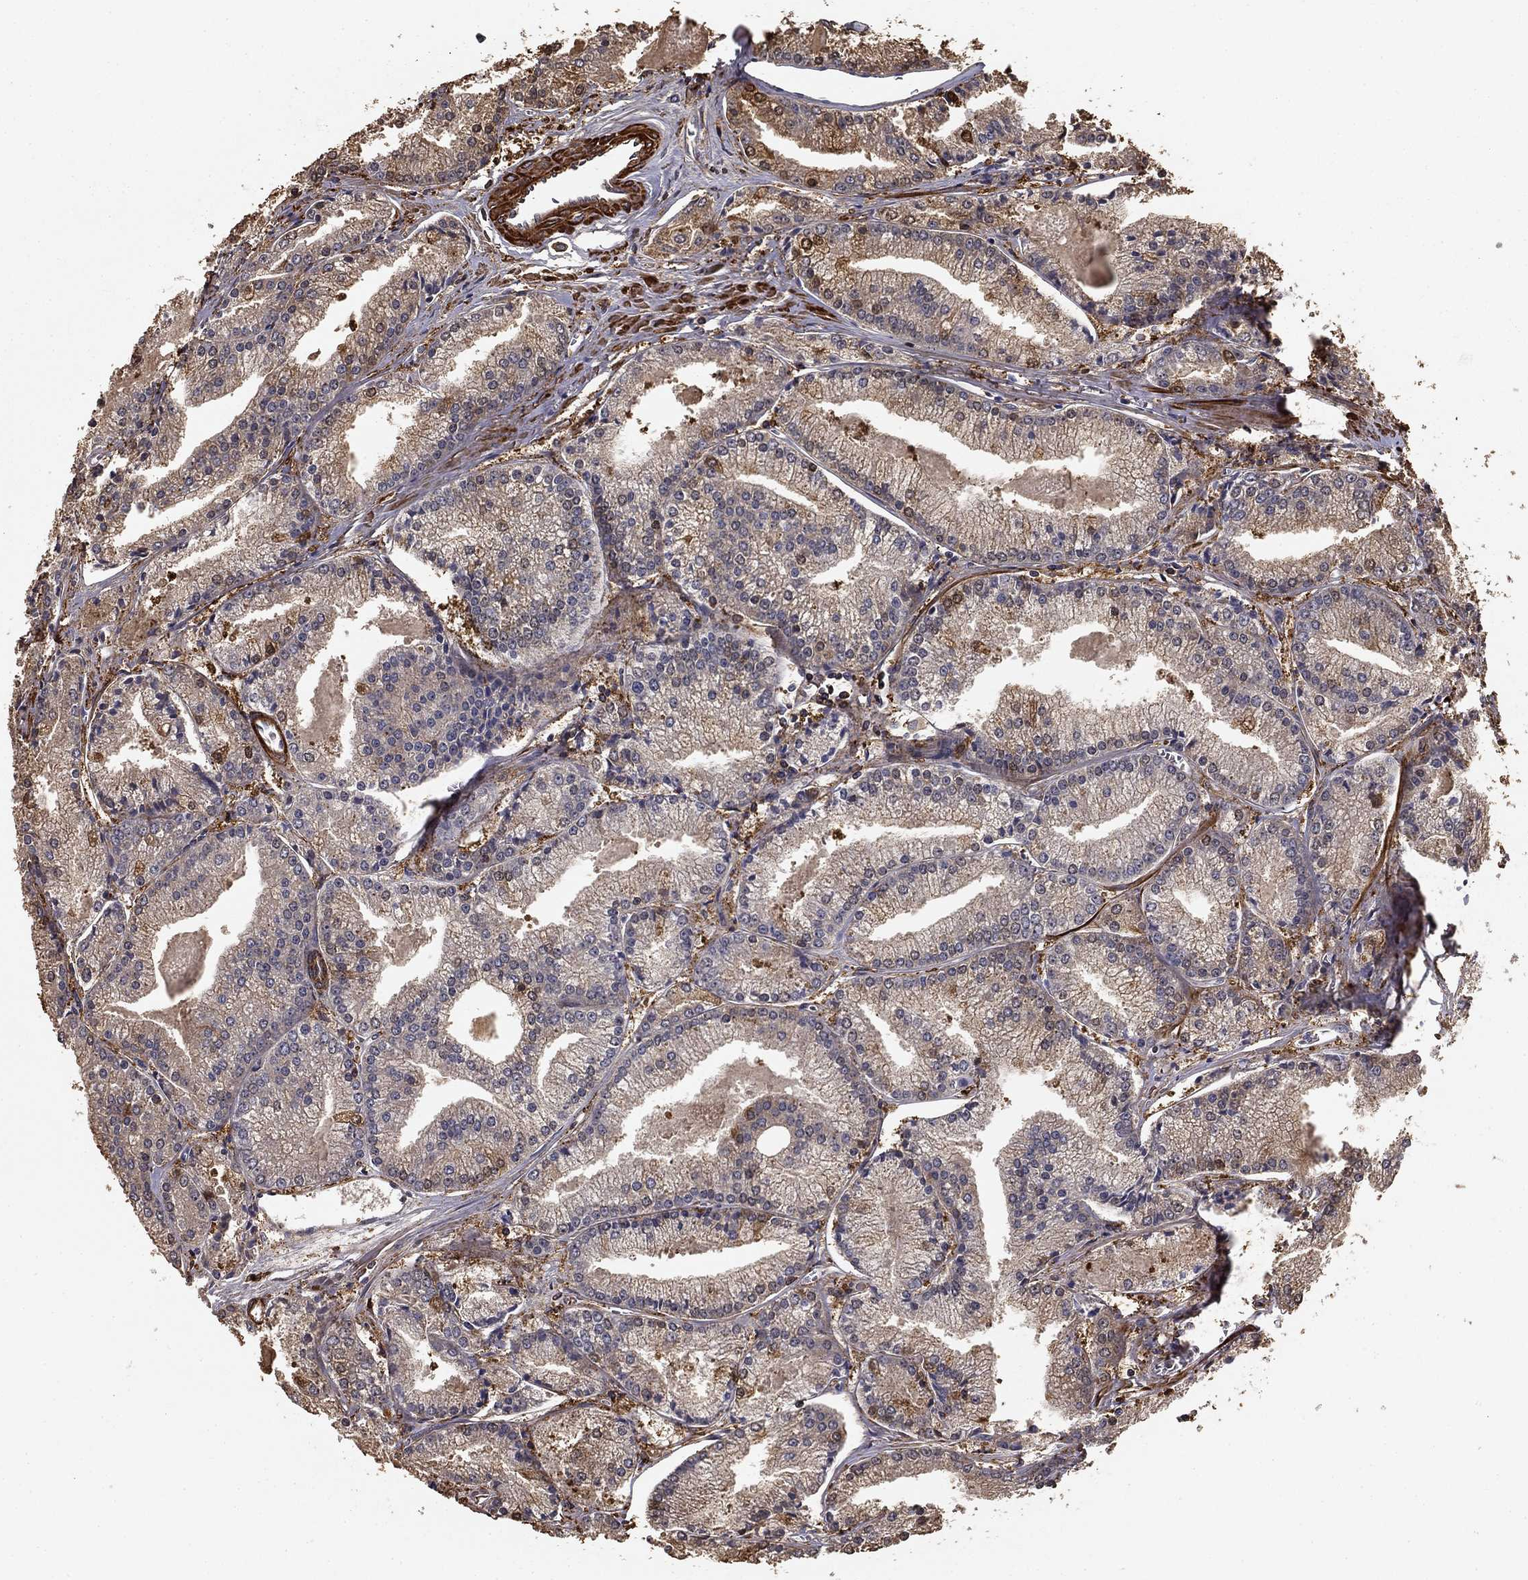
{"staining": {"intensity": "negative", "quantity": "none", "location": "none"}, "tissue": "prostate cancer", "cell_type": "Tumor cells", "image_type": "cancer", "snomed": [{"axis": "morphology", "description": "Adenocarcinoma, NOS"}, {"axis": "topography", "description": "Prostate"}], "caption": "An image of prostate cancer stained for a protein reveals no brown staining in tumor cells.", "gene": "HABP4", "patient": {"sex": "male", "age": 72}}